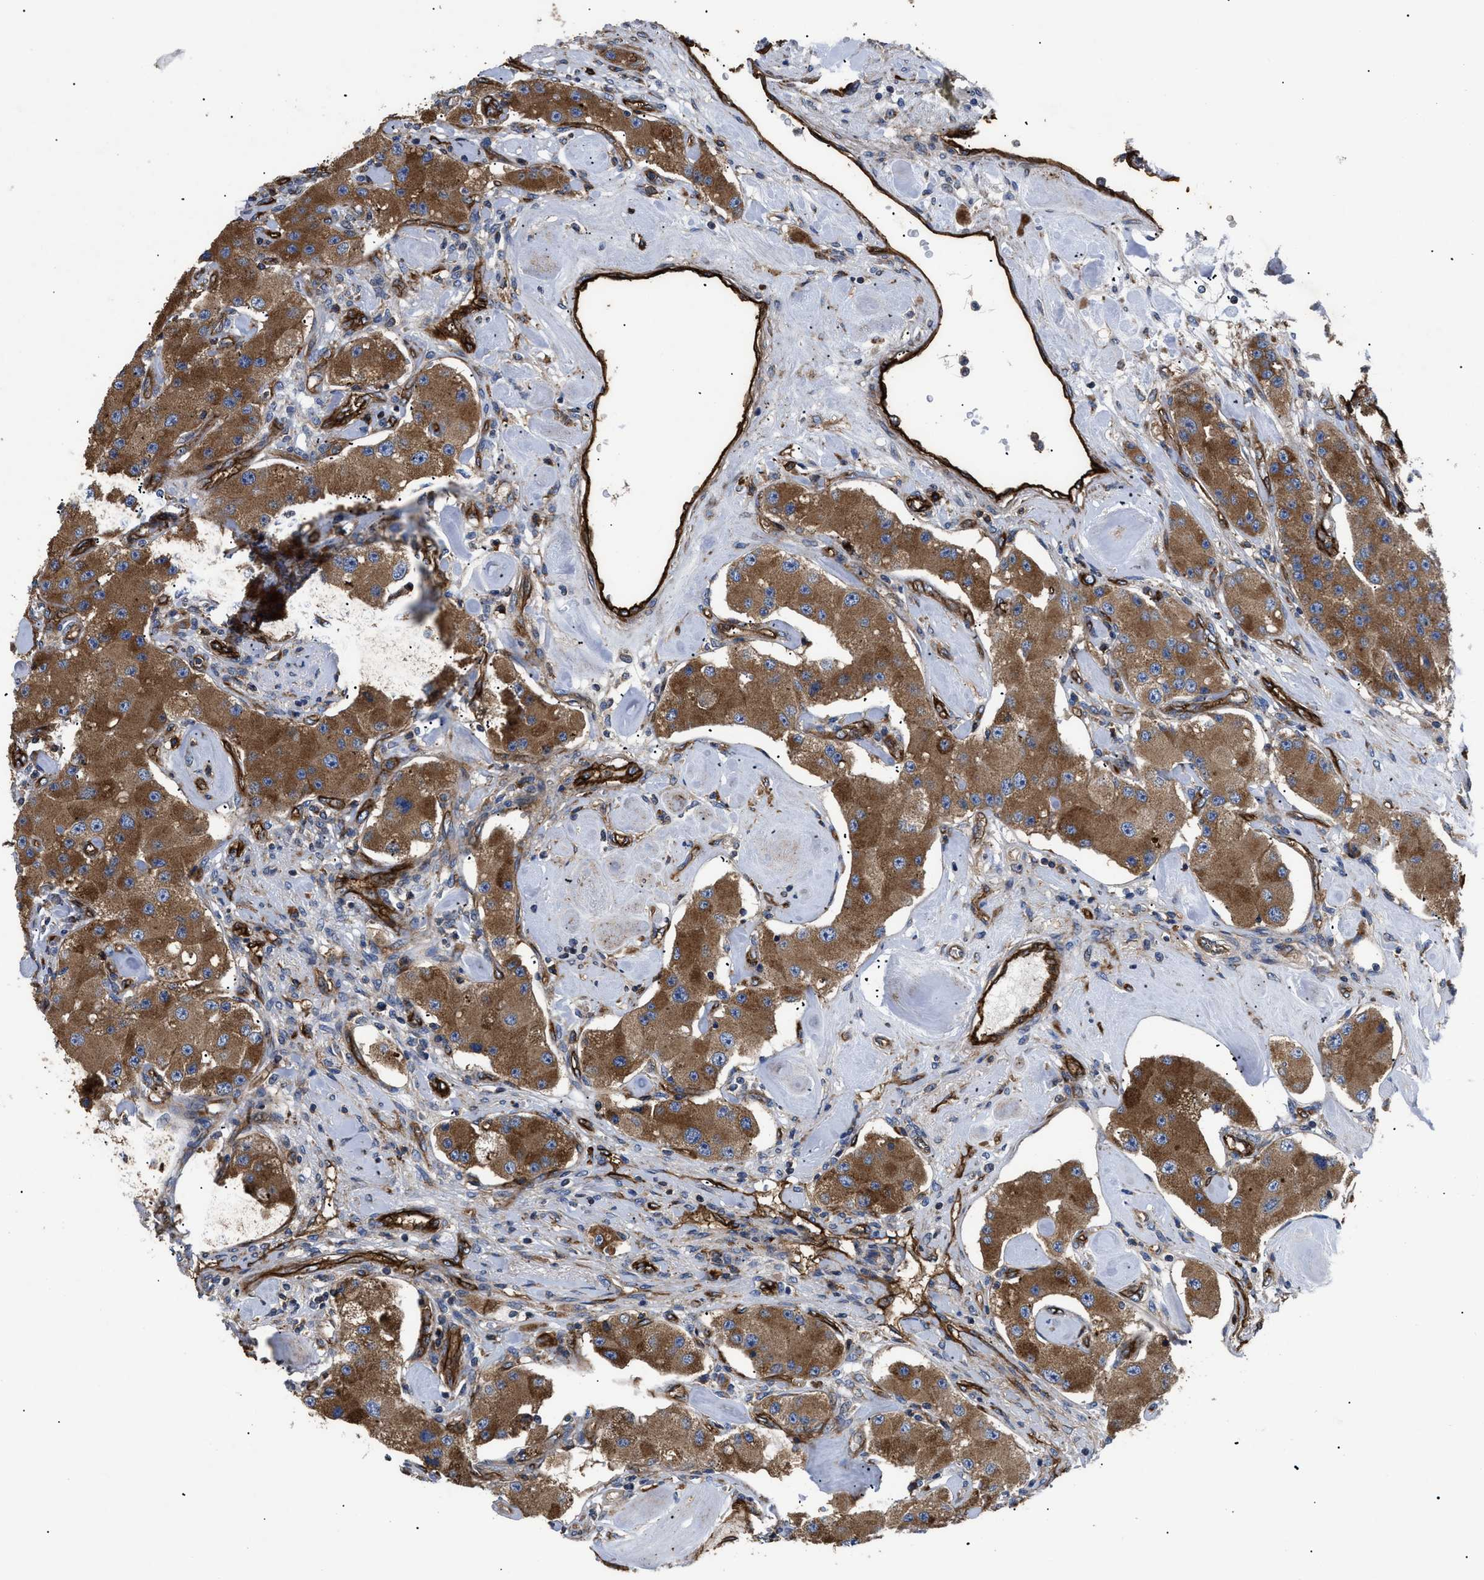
{"staining": {"intensity": "strong", "quantity": ">75%", "location": "cytoplasmic/membranous"}, "tissue": "carcinoid", "cell_type": "Tumor cells", "image_type": "cancer", "snomed": [{"axis": "morphology", "description": "Carcinoid, malignant, NOS"}, {"axis": "topography", "description": "Pancreas"}], "caption": "Immunohistochemistry (IHC) photomicrograph of neoplastic tissue: human carcinoid (malignant) stained using immunohistochemistry demonstrates high levels of strong protein expression localized specifically in the cytoplasmic/membranous of tumor cells, appearing as a cytoplasmic/membranous brown color.", "gene": "NT5E", "patient": {"sex": "male", "age": 41}}